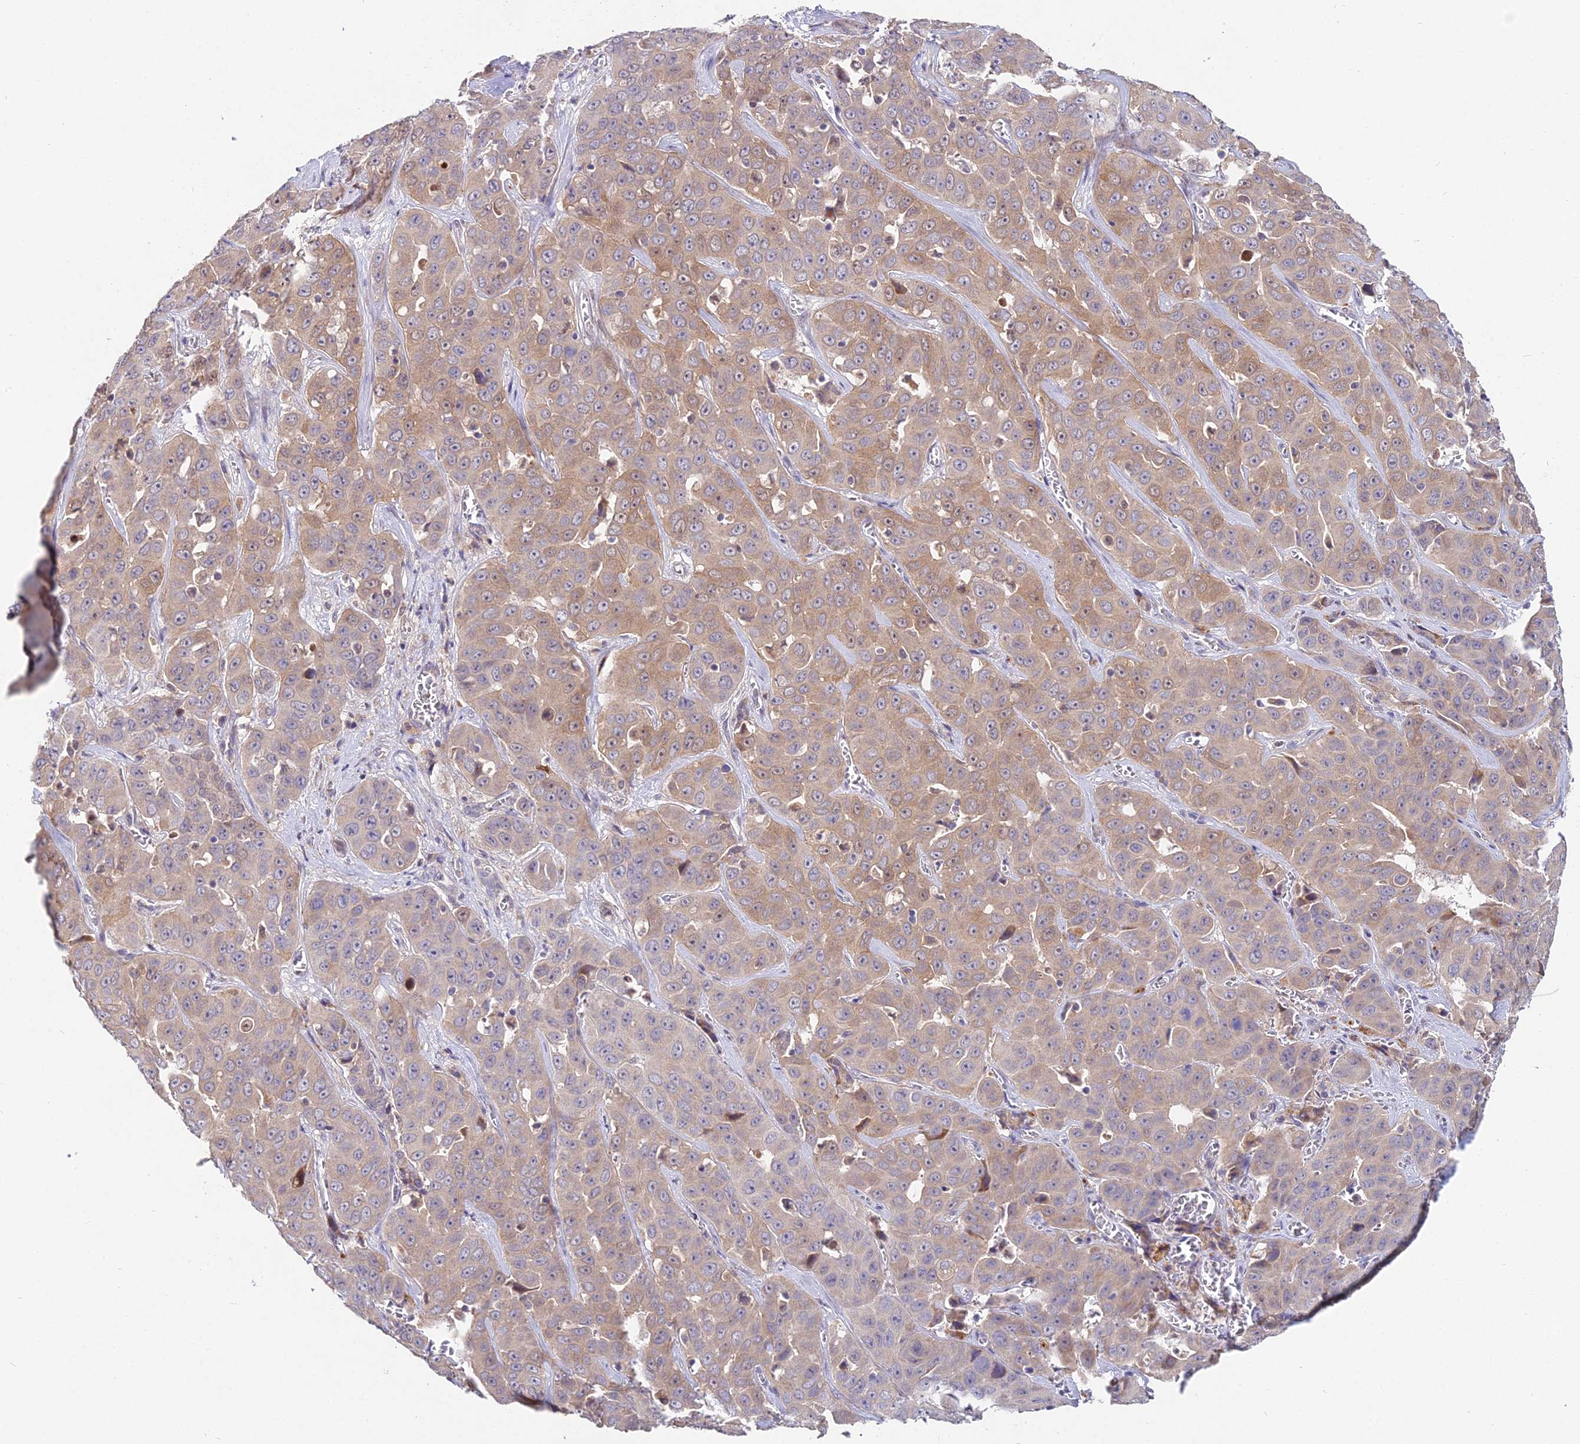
{"staining": {"intensity": "moderate", "quantity": ">75%", "location": "cytoplasmic/membranous,nuclear"}, "tissue": "liver cancer", "cell_type": "Tumor cells", "image_type": "cancer", "snomed": [{"axis": "morphology", "description": "Cholangiocarcinoma"}, {"axis": "topography", "description": "Liver"}], "caption": "Protein staining of liver cancer (cholangiocarcinoma) tissue exhibits moderate cytoplasmic/membranous and nuclear staining in about >75% of tumor cells. The staining is performed using DAB (3,3'-diaminobenzidine) brown chromogen to label protein expression. The nuclei are counter-stained blue using hematoxylin.", "gene": "WDR43", "patient": {"sex": "female", "age": 52}}